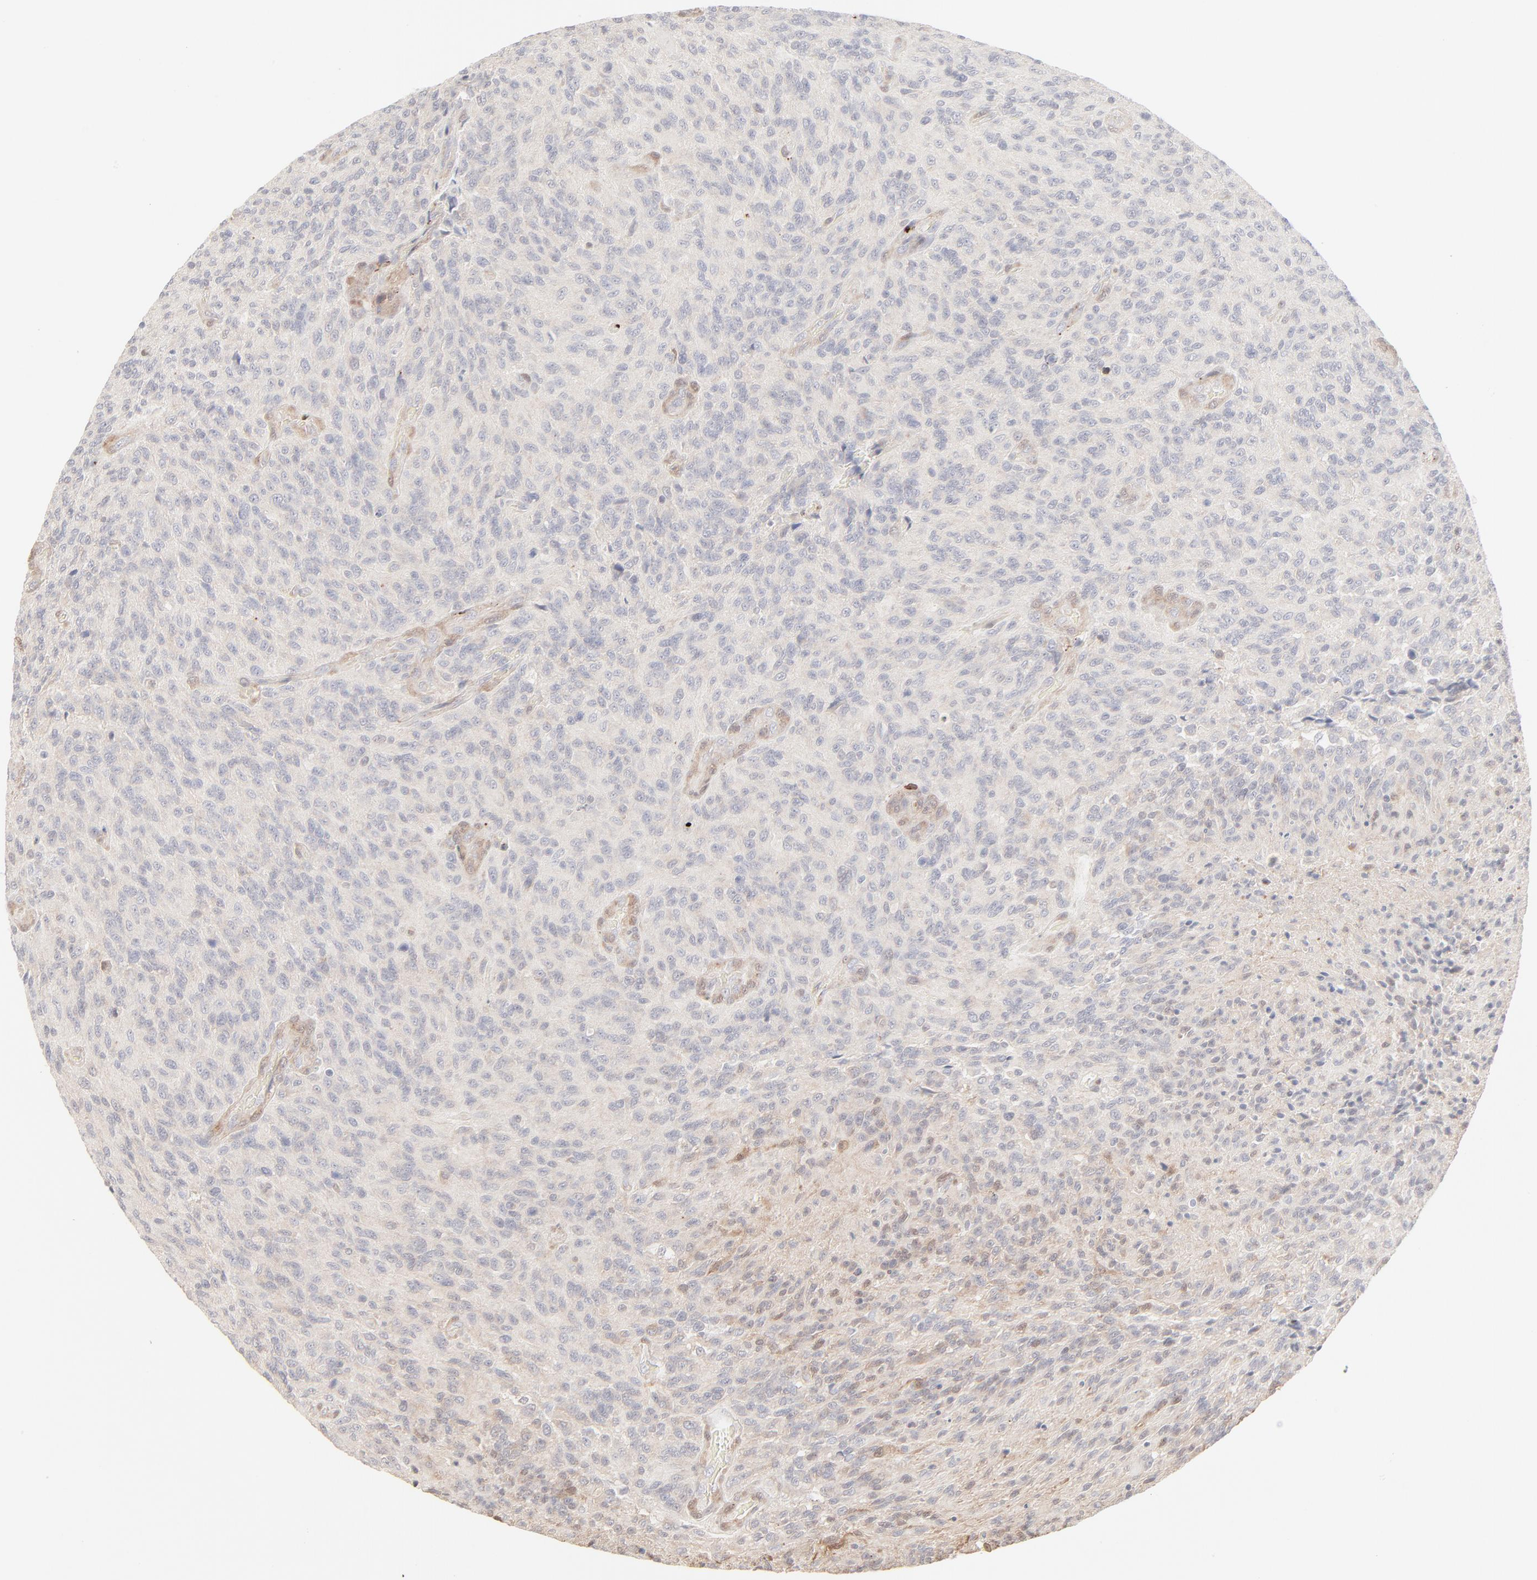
{"staining": {"intensity": "negative", "quantity": "none", "location": "none"}, "tissue": "glioma", "cell_type": "Tumor cells", "image_type": "cancer", "snomed": [{"axis": "morphology", "description": "Normal tissue, NOS"}, {"axis": "morphology", "description": "Glioma, malignant, High grade"}, {"axis": "topography", "description": "Cerebral cortex"}], "caption": "Immunohistochemistry image of neoplastic tissue: human malignant glioma (high-grade) stained with DAB demonstrates no significant protein expression in tumor cells.", "gene": "LGALS2", "patient": {"sex": "male", "age": 56}}